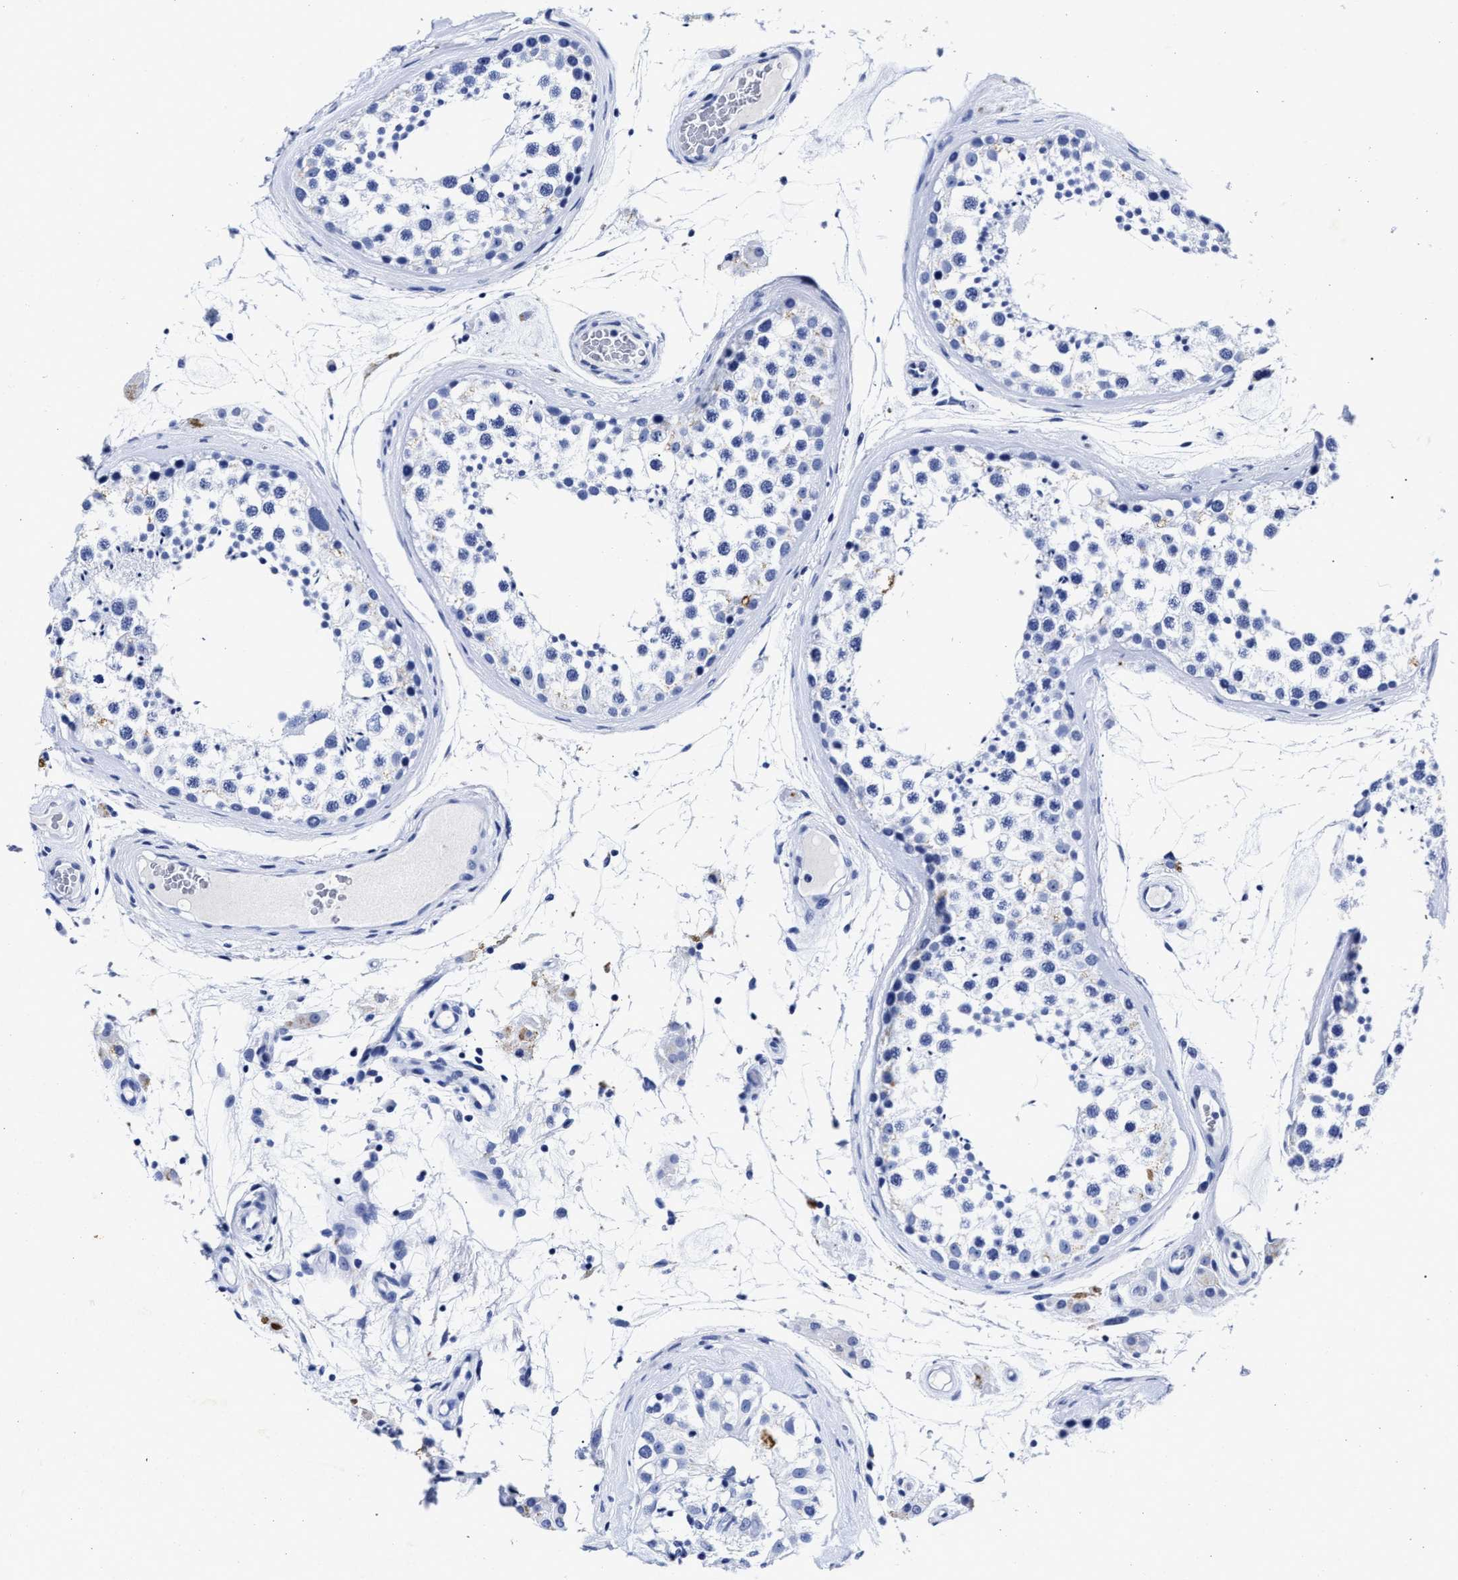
{"staining": {"intensity": "negative", "quantity": "none", "location": "none"}, "tissue": "testis", "cell_type": "Cells in seminiferous ducts", "image_type": "normal", "snomed": [{"axis": "morphology", "description": "Normal tissue, NOS"}, {"axis": "topography", "description": "Testis"}], "caption": "IHC photomicrograph of benign human testis stained for a protein (brown), which reveals no expression in cells in seminiferous ducts.", "gene": "LRRC8E", "patient": {"sex": "male", "age": 46}}